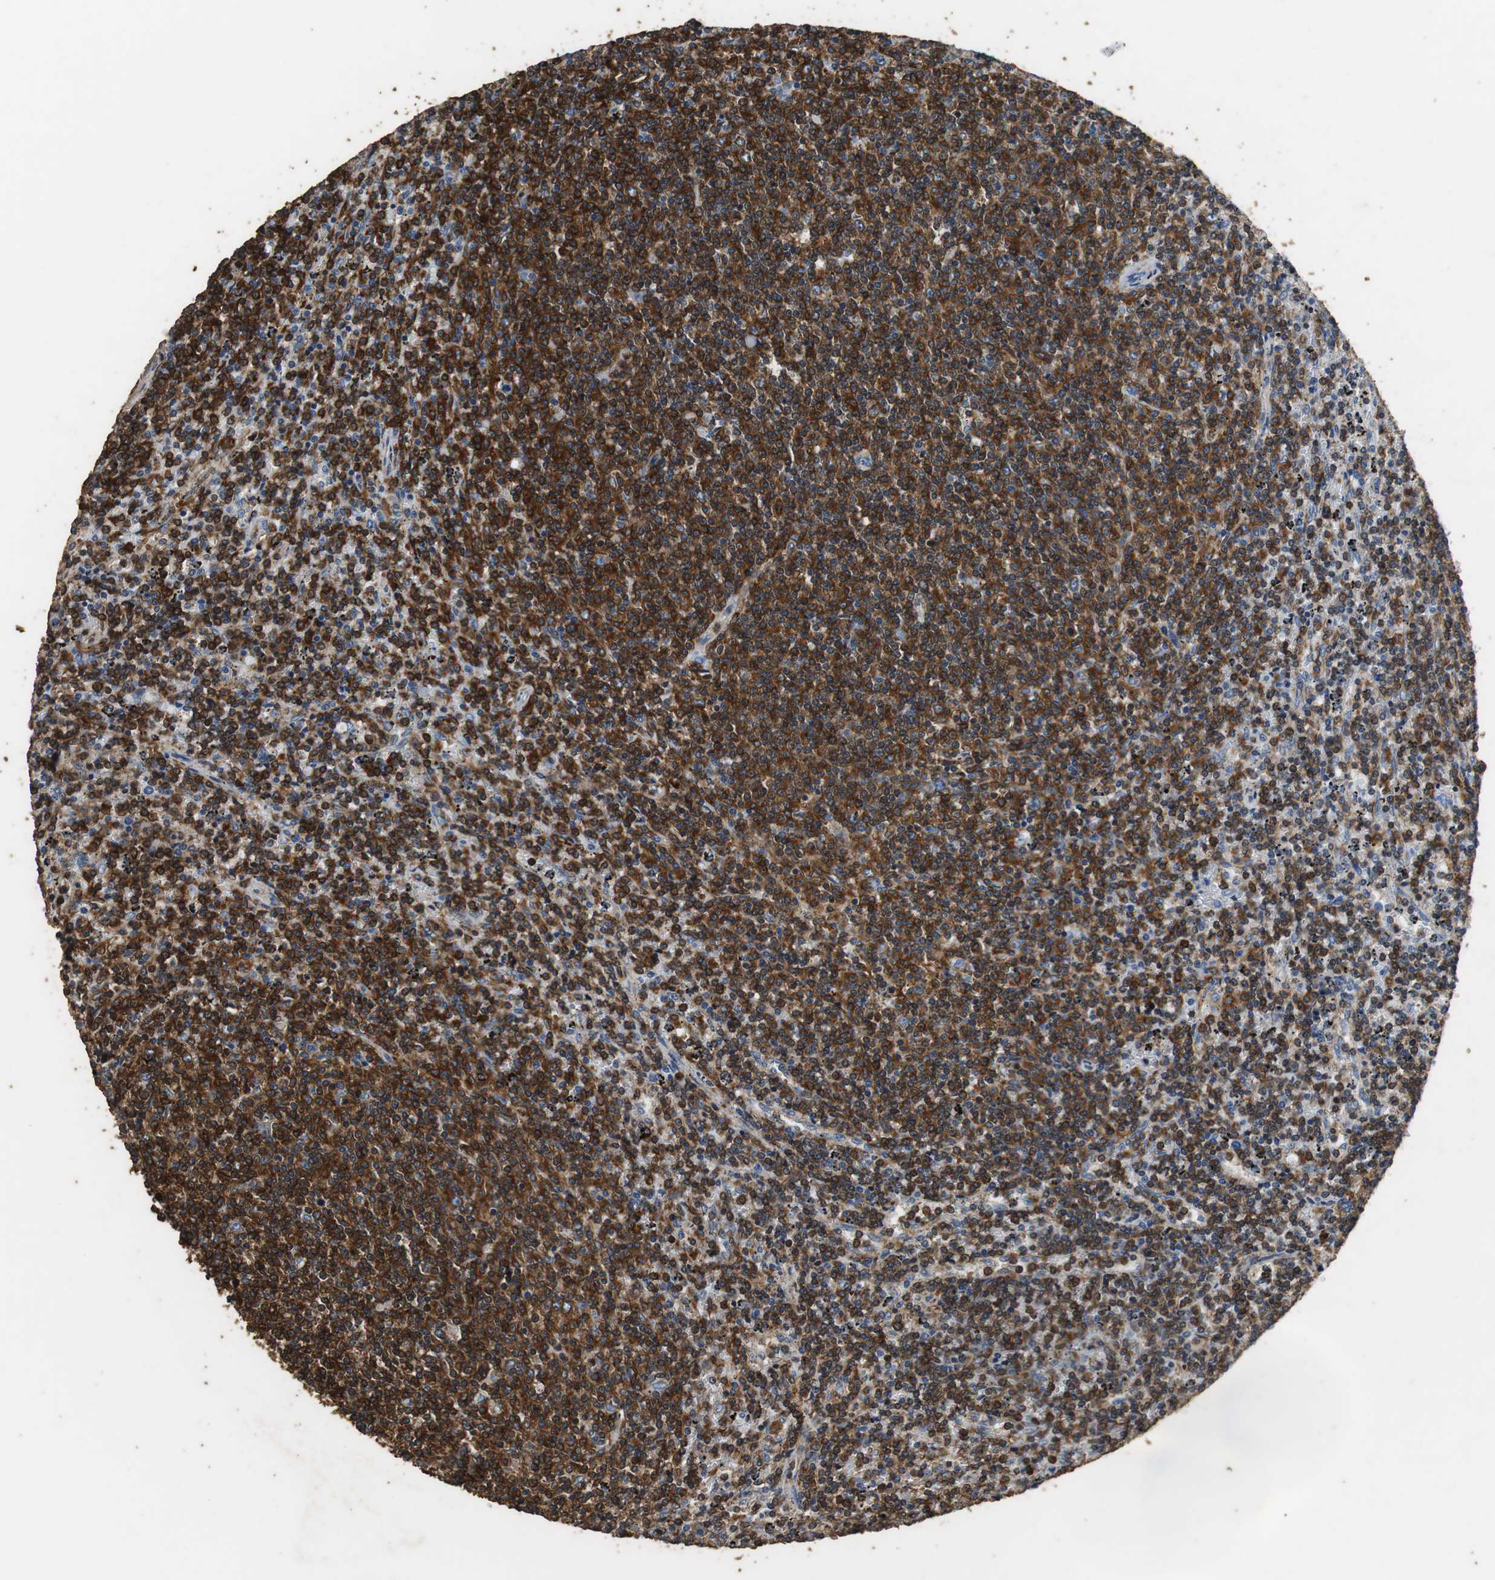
{"staining": {"intensity": "strong", "quantity": ">75%", "location": "cytoplasmic/membranous"}, "tissue": "lymphoma", "cell_type": "Tumor cells", "image_type": "cancer", "snomed": [{"axis": "morphology", "description": "Malignant lymphoma, non-Hodgkin's type, Low grade"}, {"axis": "topography", "description": "Spleen"}], "caption": "DAB (3,3'-diaminobenzidine) immunohistochemical staining of lymphoma demonstrates strong cytoplasmic/membranous protein expression in about >75% of tumor cells.", "gene": "PRKRA", "patient": {"sex": "female", "age": 50}}